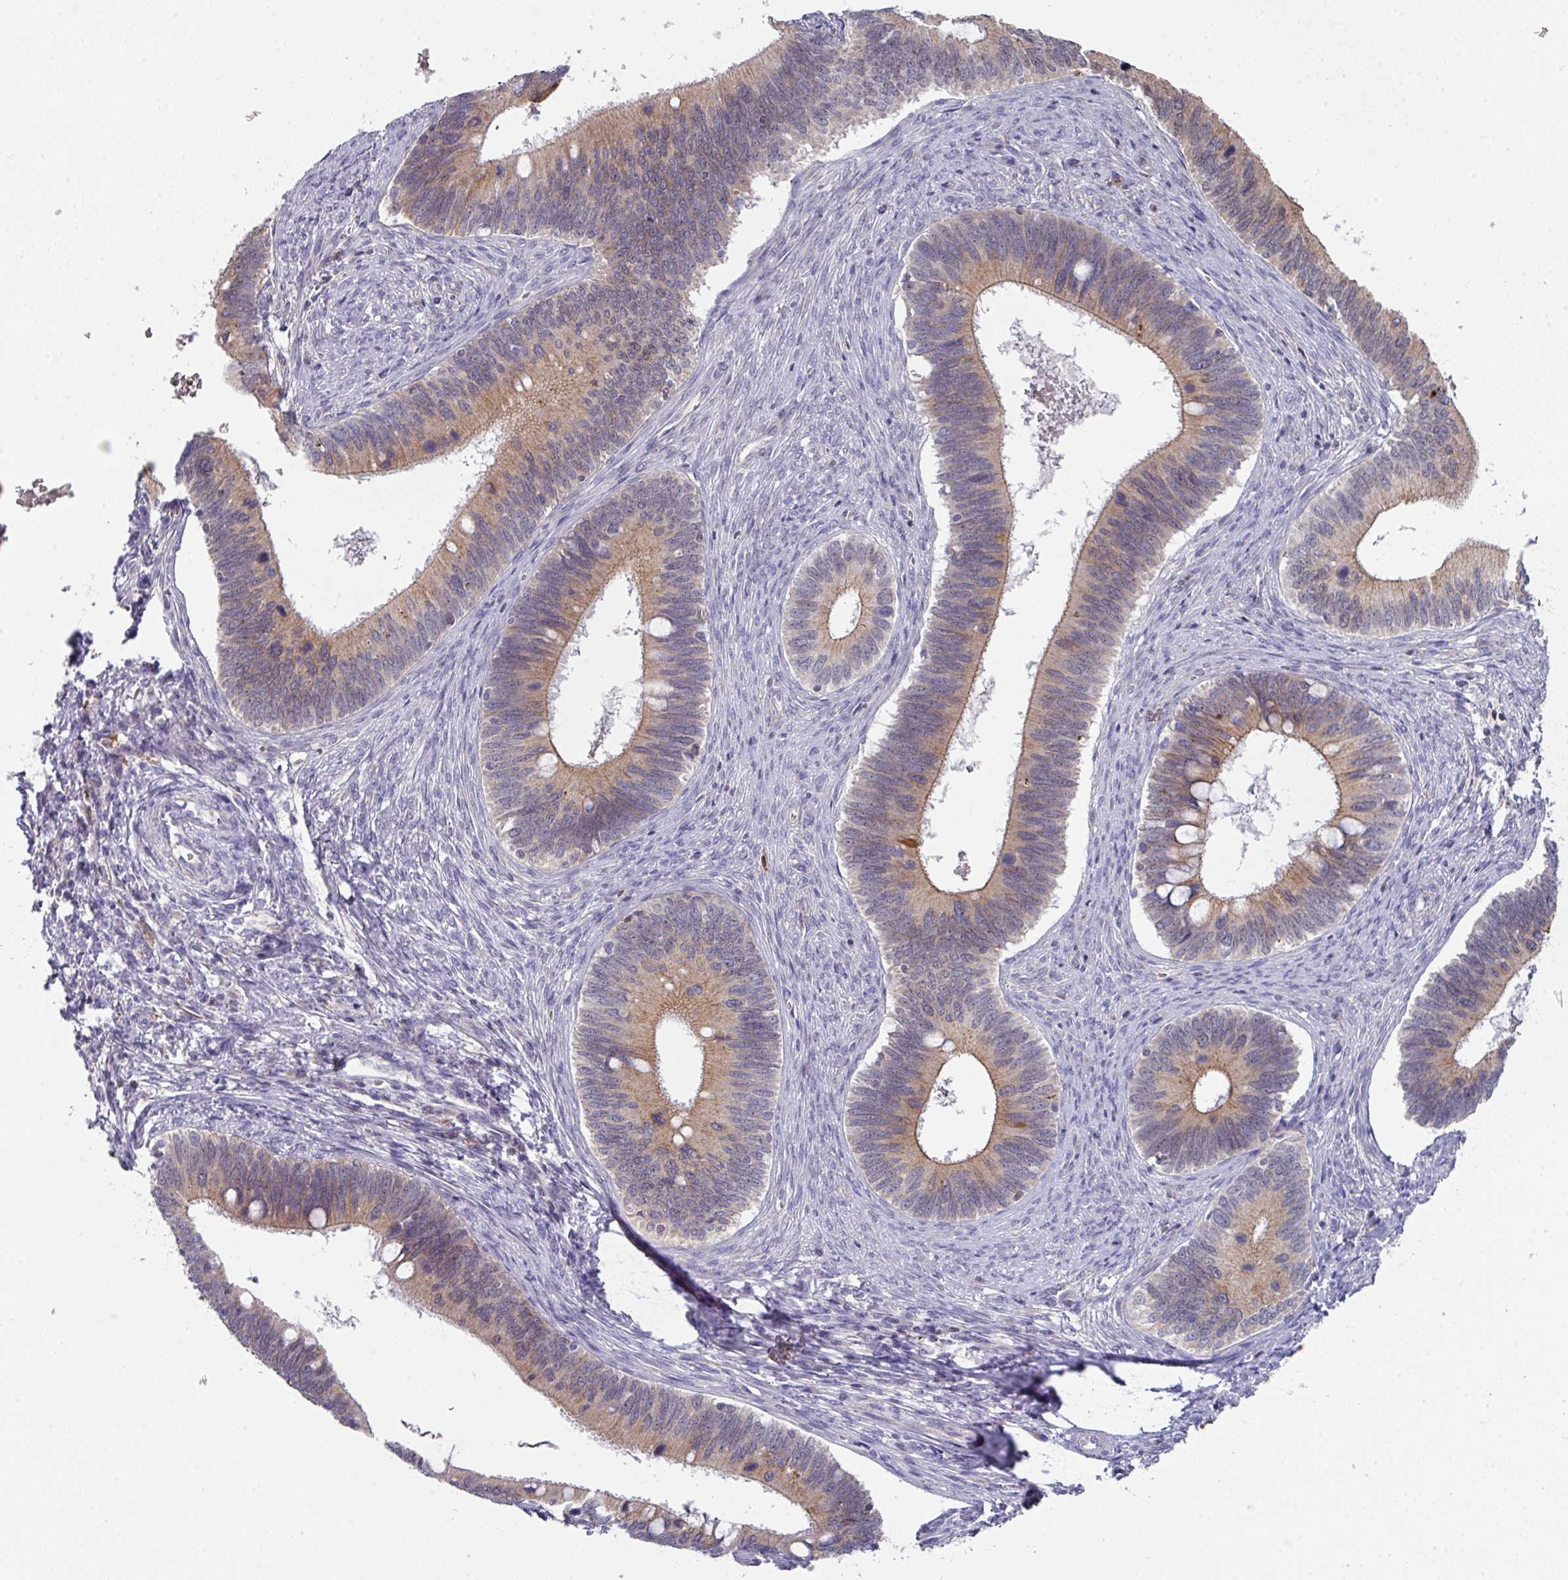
{"staining": {"intensity": "weak", "quantity": ">75%", "location": "cytoplasmic/membranous"}, "tissue": "cervical cancer", "cell_type": "Tumor cells", "image_type": "cancer", "snomed": [{"axis": "morphology", "description": "Adenocarcinoma, NOS"}, {"axis": "topography", "description": "Cervix"}], "caption": "The photomicrograph reveals a brown stain indicating the presence of a protein in the cytoplasmic/membranous of tumor cells in adenocarcinoma (cervical).", "gene": "DCAF12L2", "patient": {"sex": "female", "age": 42}}